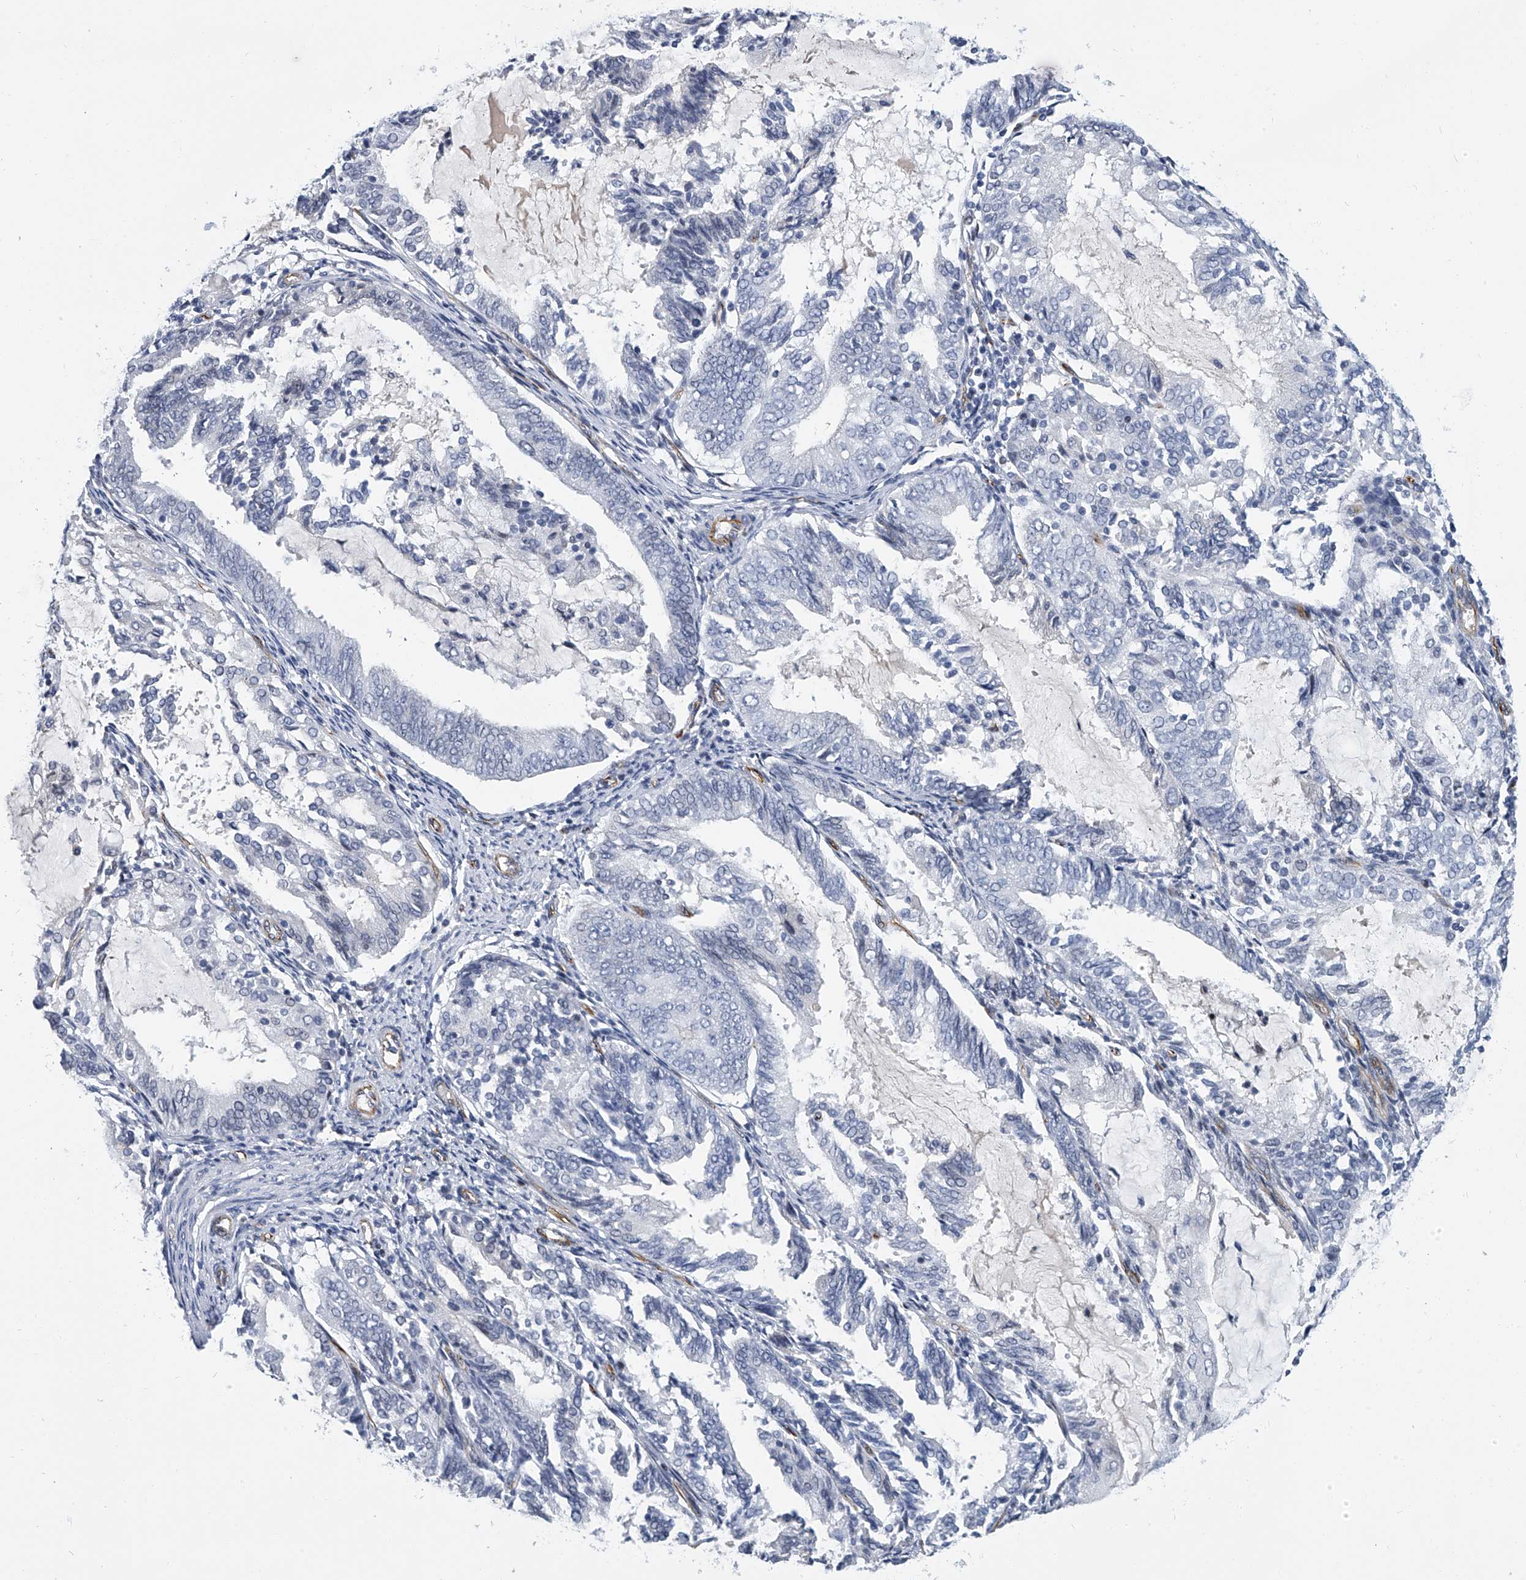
{"staining": {"intensity": "negative", "quantity": "none", "location": "none"}, "tissue": "endometrial cancer", "cell_type": "Tumor cells", "image_type": "cancer", "snomed": [{"axis": "morphology", "description": "Adenocarcinoma, NOS"}, {"axis": "topography", "description": "Endometrium"}], "caption": "An IHC histopathology image of endometrial adenocarcinoma is shown. There is no staining in tumor cells of endometrial adenocarcinoma.", "gene": "KIRREL1", "patient": {"sex": "female", "age": 81}}